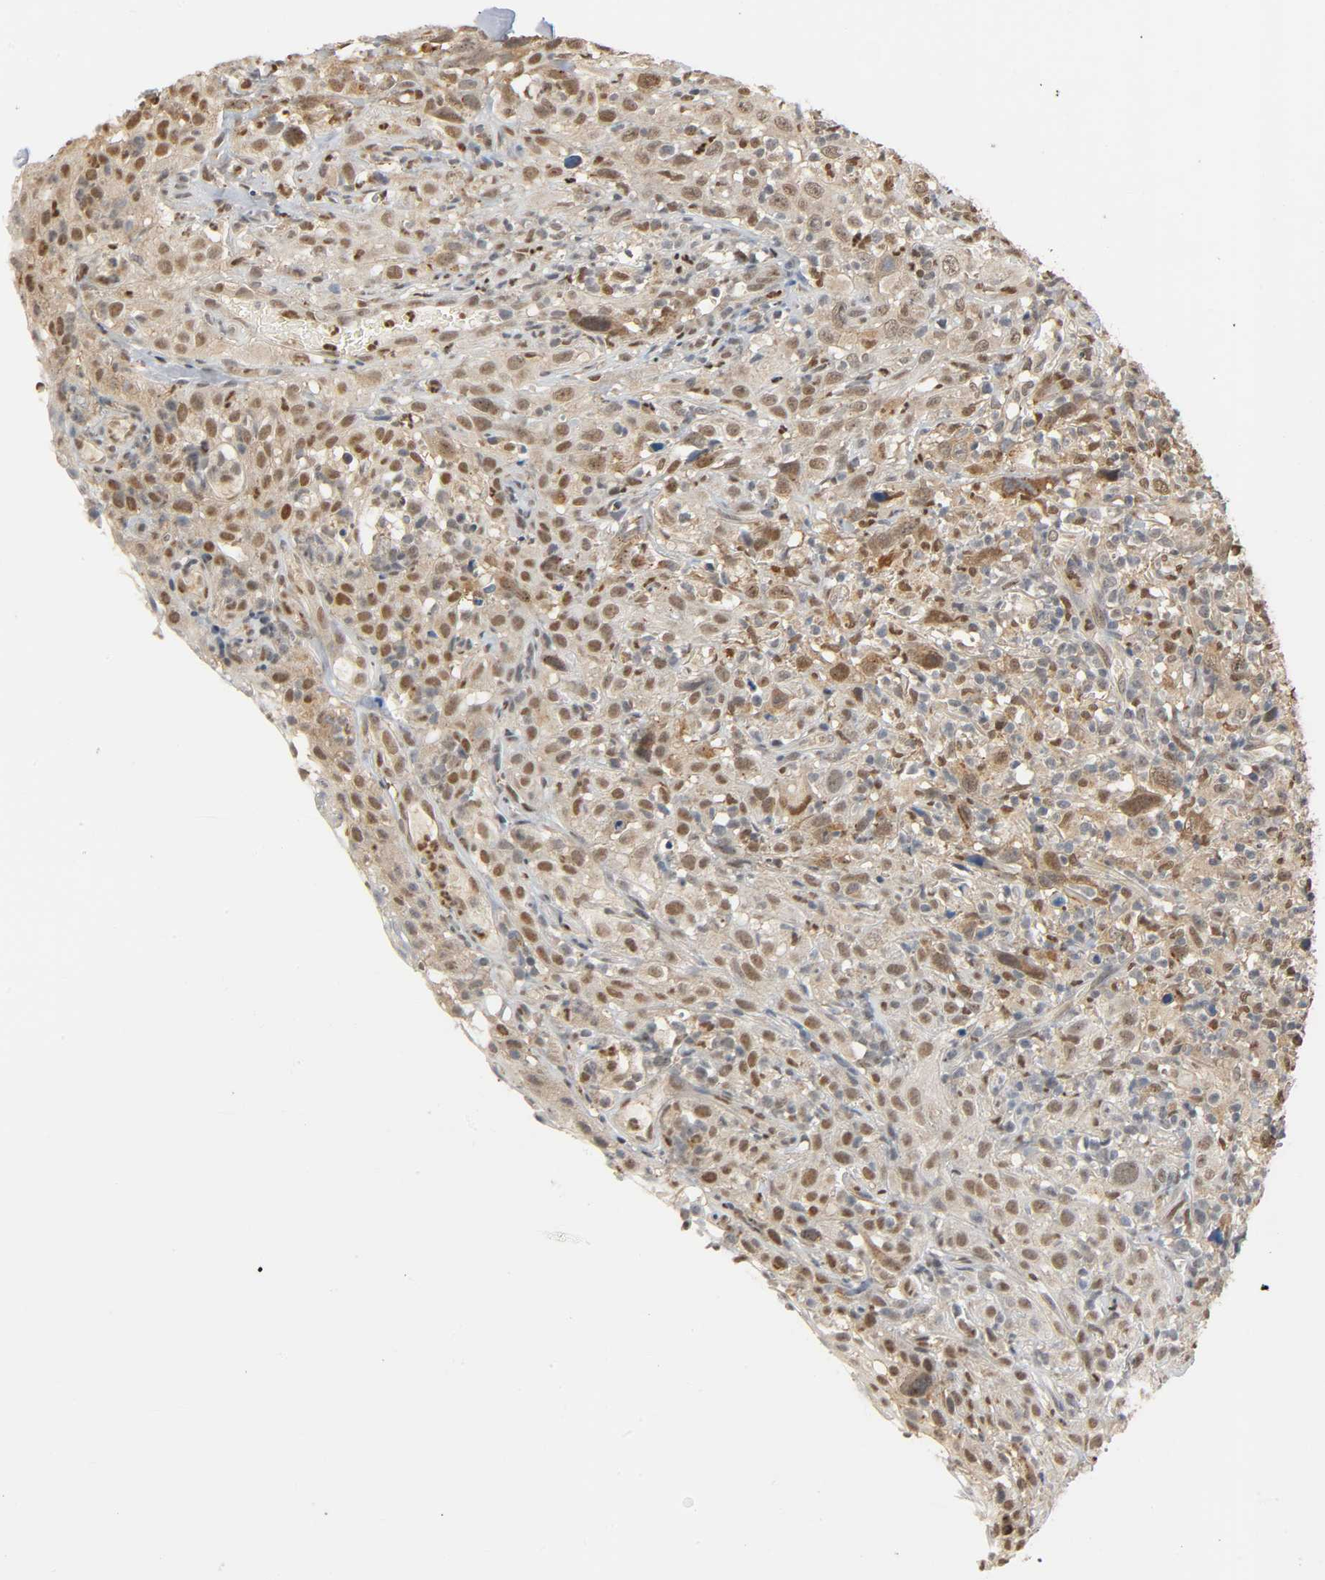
{"staining": {"intensity": "moderate", "quantity": ">75%", "location": "cytoplasmic/membranous,nuclear"}, "tissue": "thyroid cancer", "cell_type": "Tumor cells", "image_type": "cancer", "snomed": [{"axis": "morphology", "description": "Carcinoma, NOS"}, {"axis": "topography", "description": "Thyroid gland"}], "caption": "High-magnification brightfield microscopy of thyroid cancer stained with DAB (3,3'-diaminobenzidine) (brown) and counterstained with hematoxylin (blue). tumor cells exhibit moderate cytoplasmic/membranous and nuclear expression is appreciated in approximately>75% of cells.", "gene": "ZFPM2", "patient": {"sex": "female", "age": 77}}